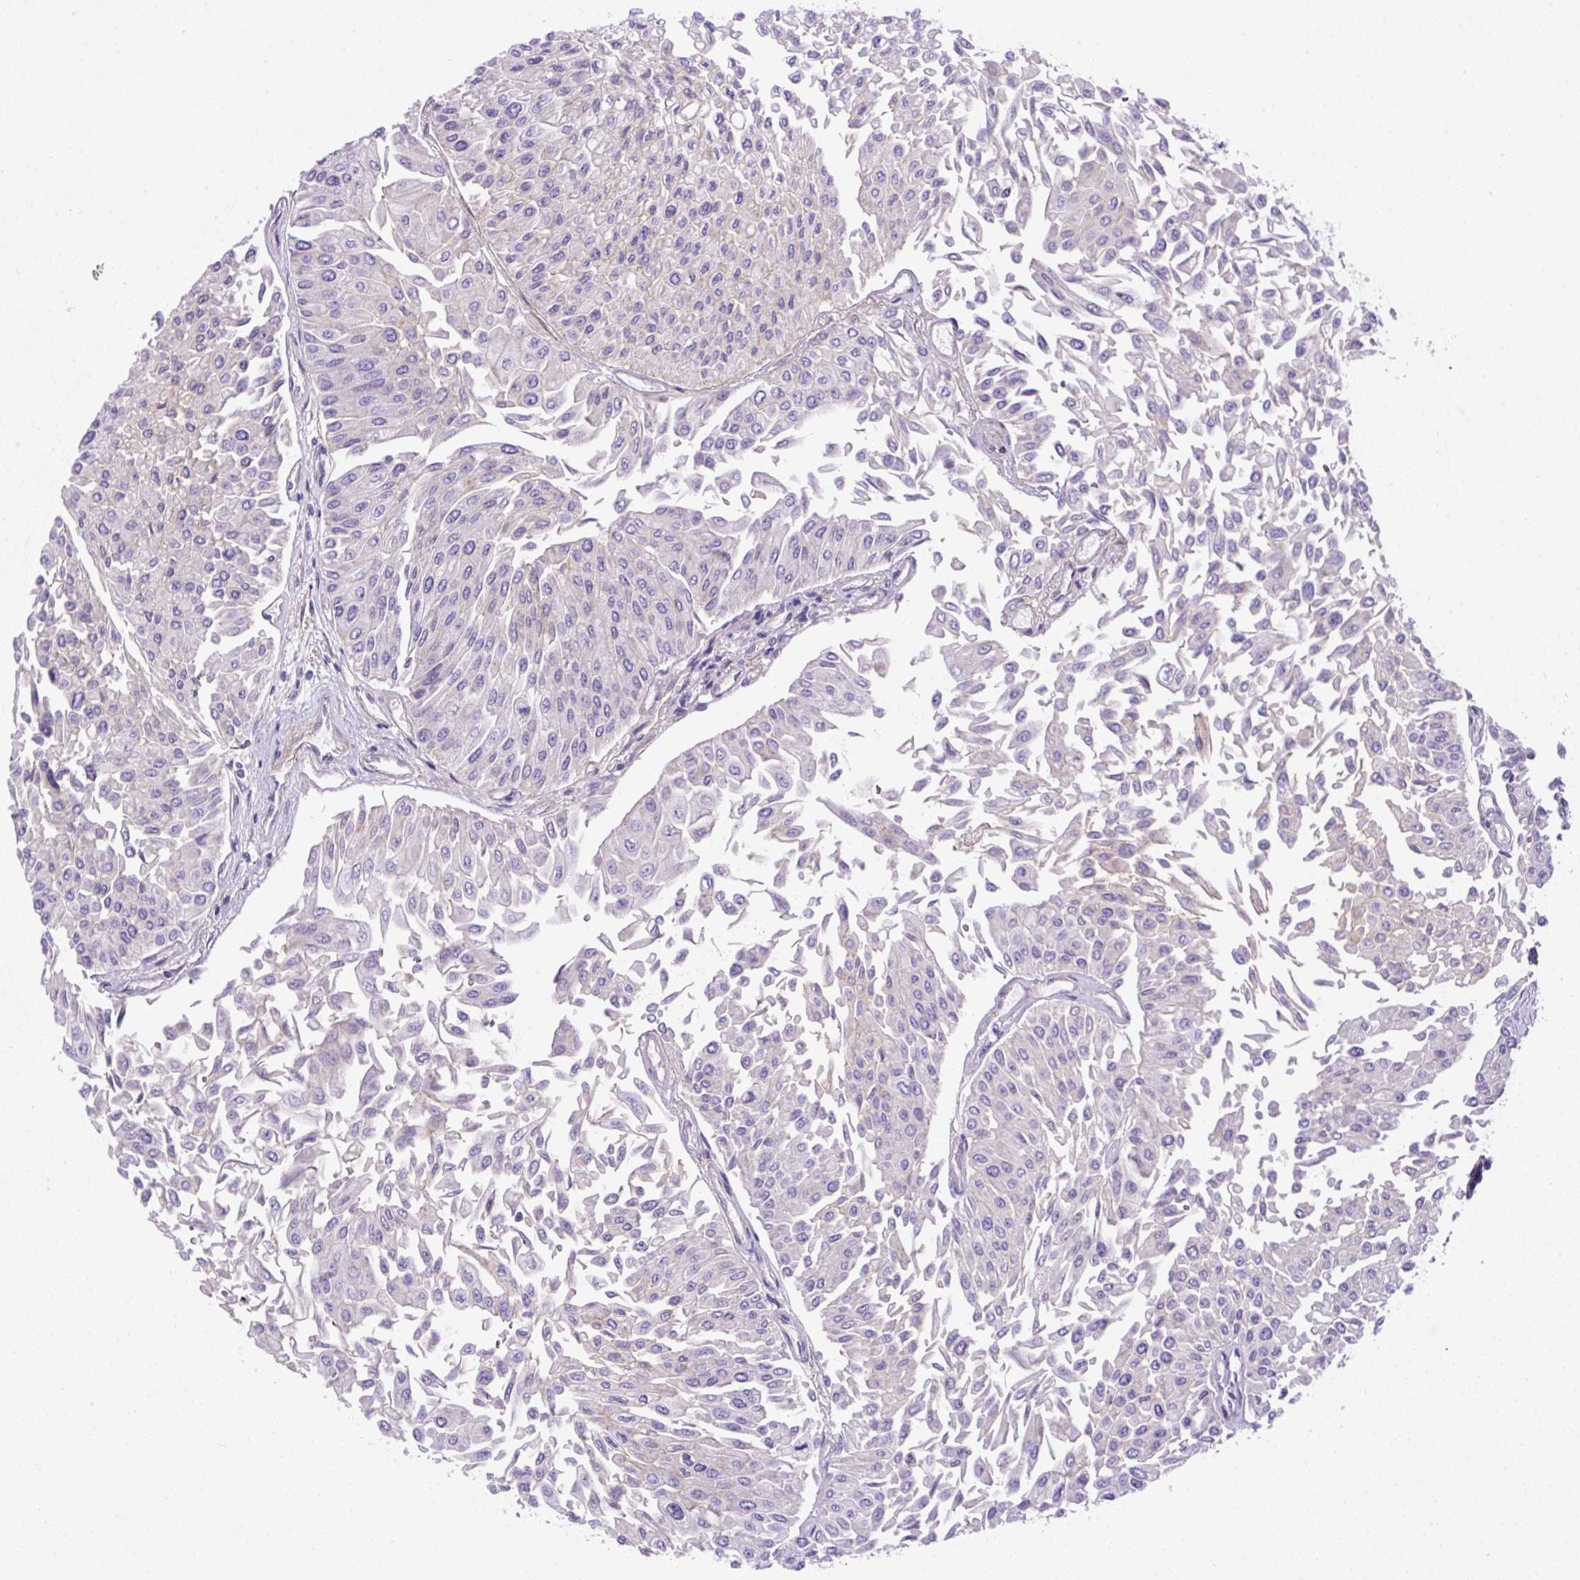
{"staining": {"intensity": "negative", "quantity": "none", "location": "none"}, "tissue": "urothelial cancer", "cell_type": "Tumor cells", "image_type": "cancer", "snomed": [{"axis": "morphology", "description": "Urothelial carcinoma, Low grade"}, {"axis": "topography", "description": "Urinary bladder"}], "caption": "The IHC image has no significant staining in tumor cells of urothelial cancer tissue. (Immunohistochemistry, brightfield microscopy, high magnification).", "gene": "NPTN", "patient": {"sex": "male", "age": 67}}